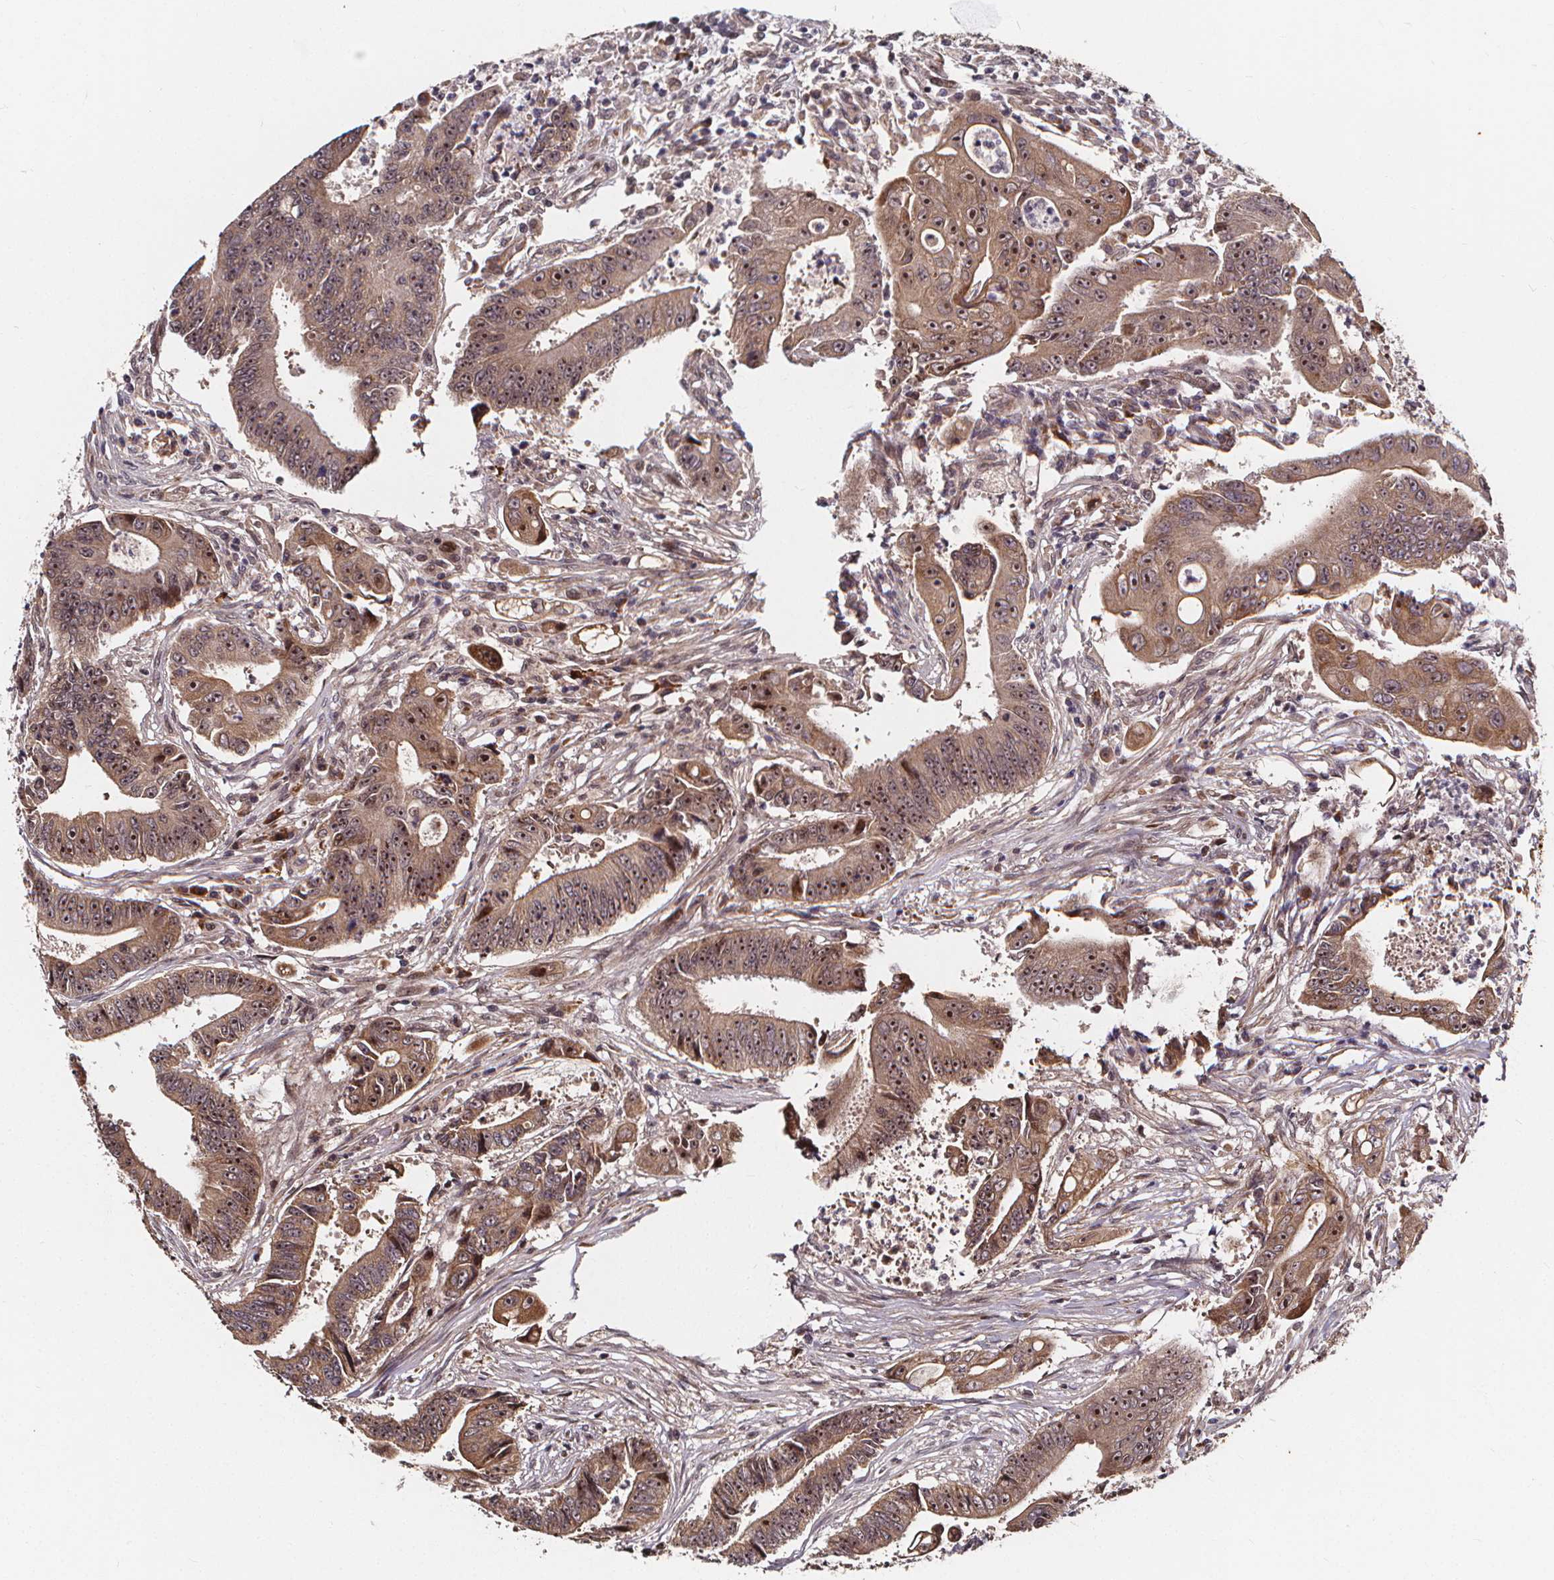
{"staining": {"intensity": "moderate", "quantity": ">75%", "location": "cytoplasmic/membranous,nuclear"}, "tissue": "colorectal cancer", "cell_type": "Tumor cells", "image_type": "cancer", "snomed": [{"axis": "morphology", "description": "Adenocarcinoma, NOS"}, {"axis": "topography", "description": "Rectum"}], "caption": "Colorectal cancer (adenocarcinoma) stained for a protein displays moderate cytoplasmic/membranous and nuclear positivity in tumor cells.", "gene": "DDIT3", "patient": {"sex": "male", "age": 54}}